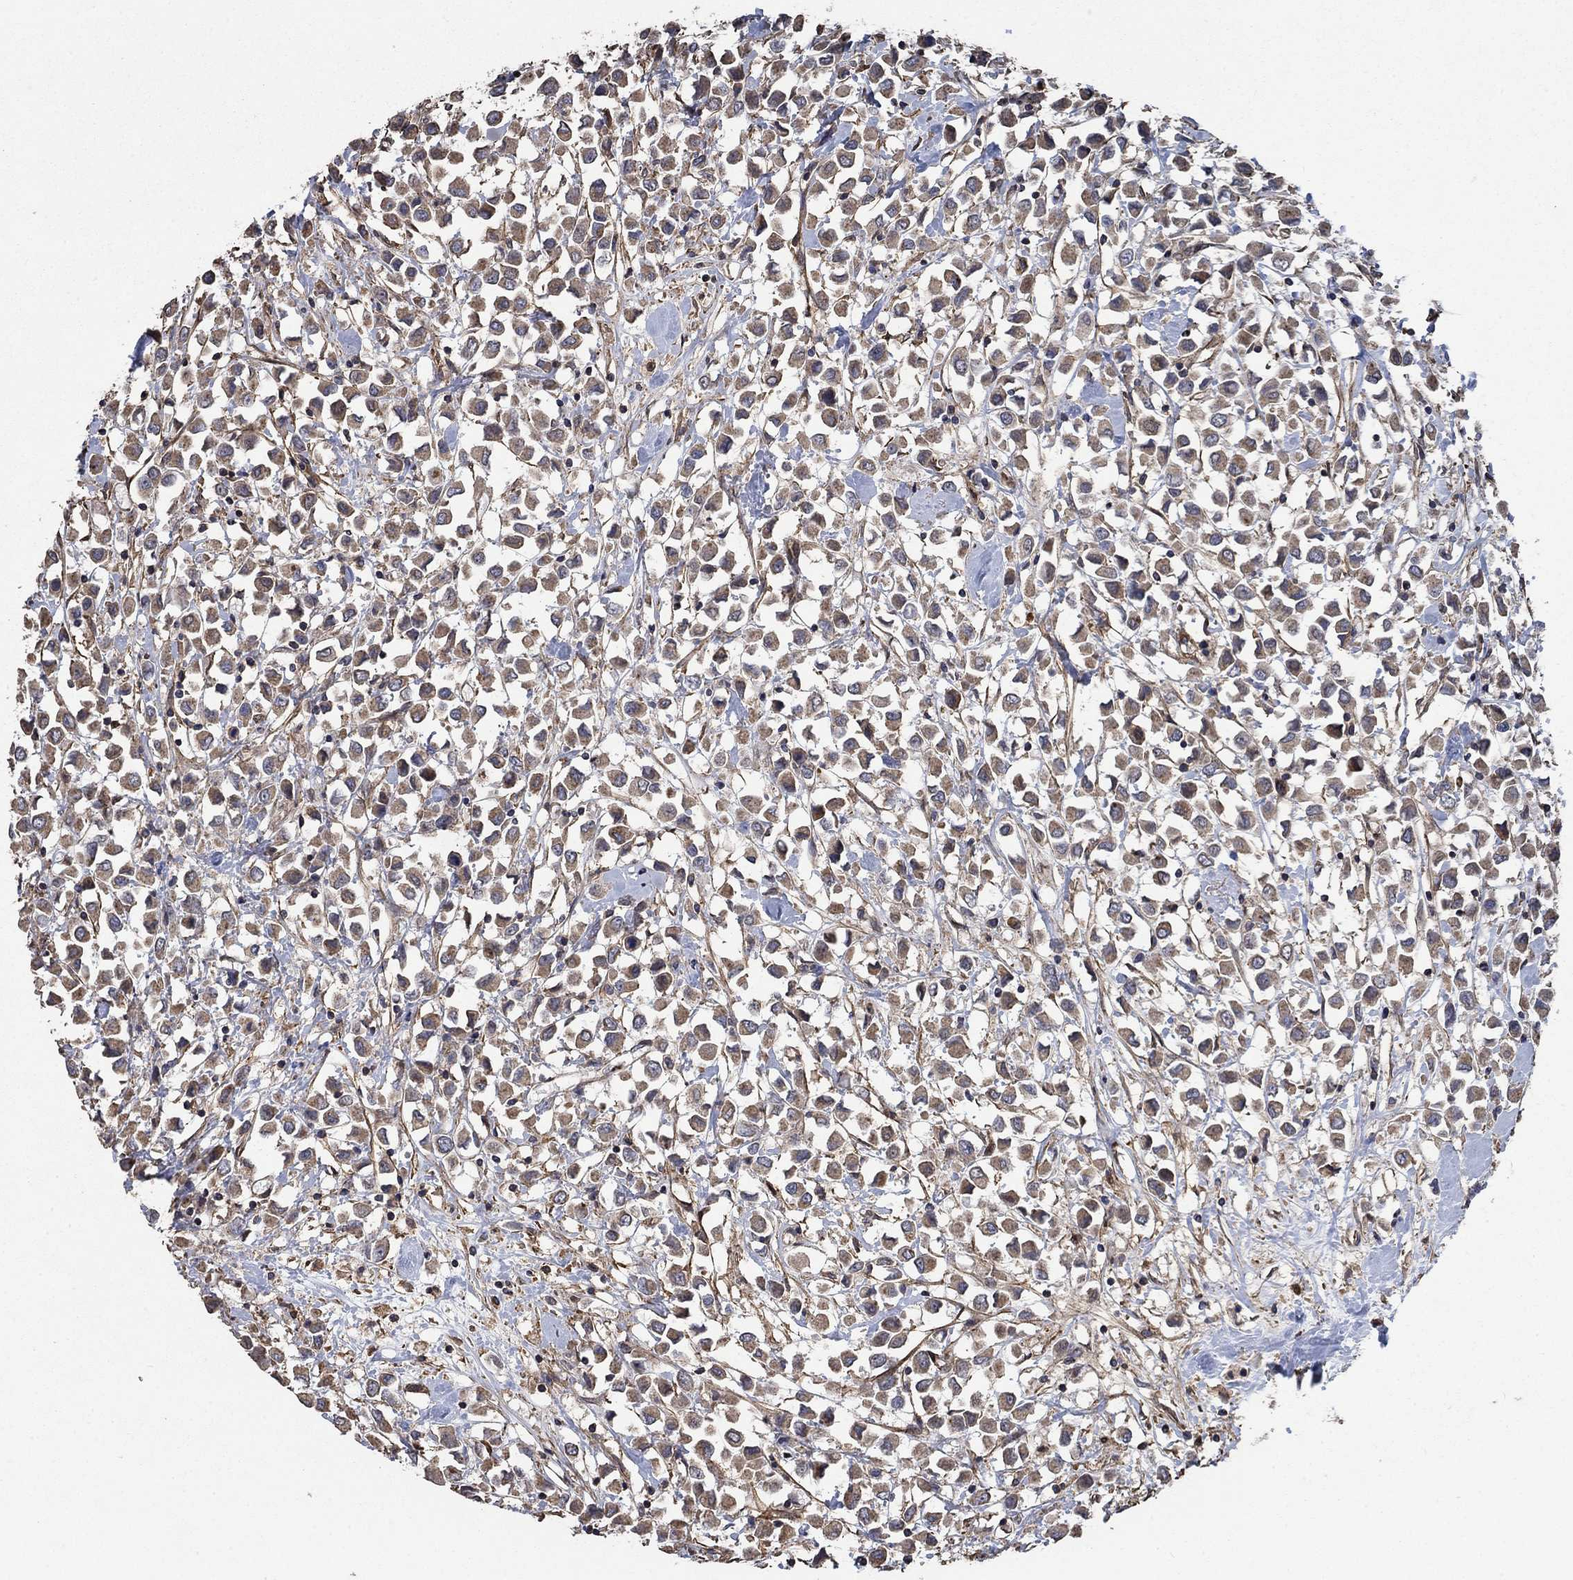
{"staining": {"intensity": "weak", "quantity": ">75%", "location": "cytoplasmic/membranous"}, "tissue": "breast cancer", "cell_type": "Tumor cells", "image_type": "cancer", "snomed": [{"axis": "morphology", "description": "Duct carcinoma"}, {"axis": "topography", "description": "Breast"}], "caption": "The immunohistochemical stain highlights weak cytoplasmic/membranous expression in tumor cells of breast cancer (intraductal carcinoma) tissue.", "gene": "PDE3A", "patient": {"sex": "female", "age": 61}}